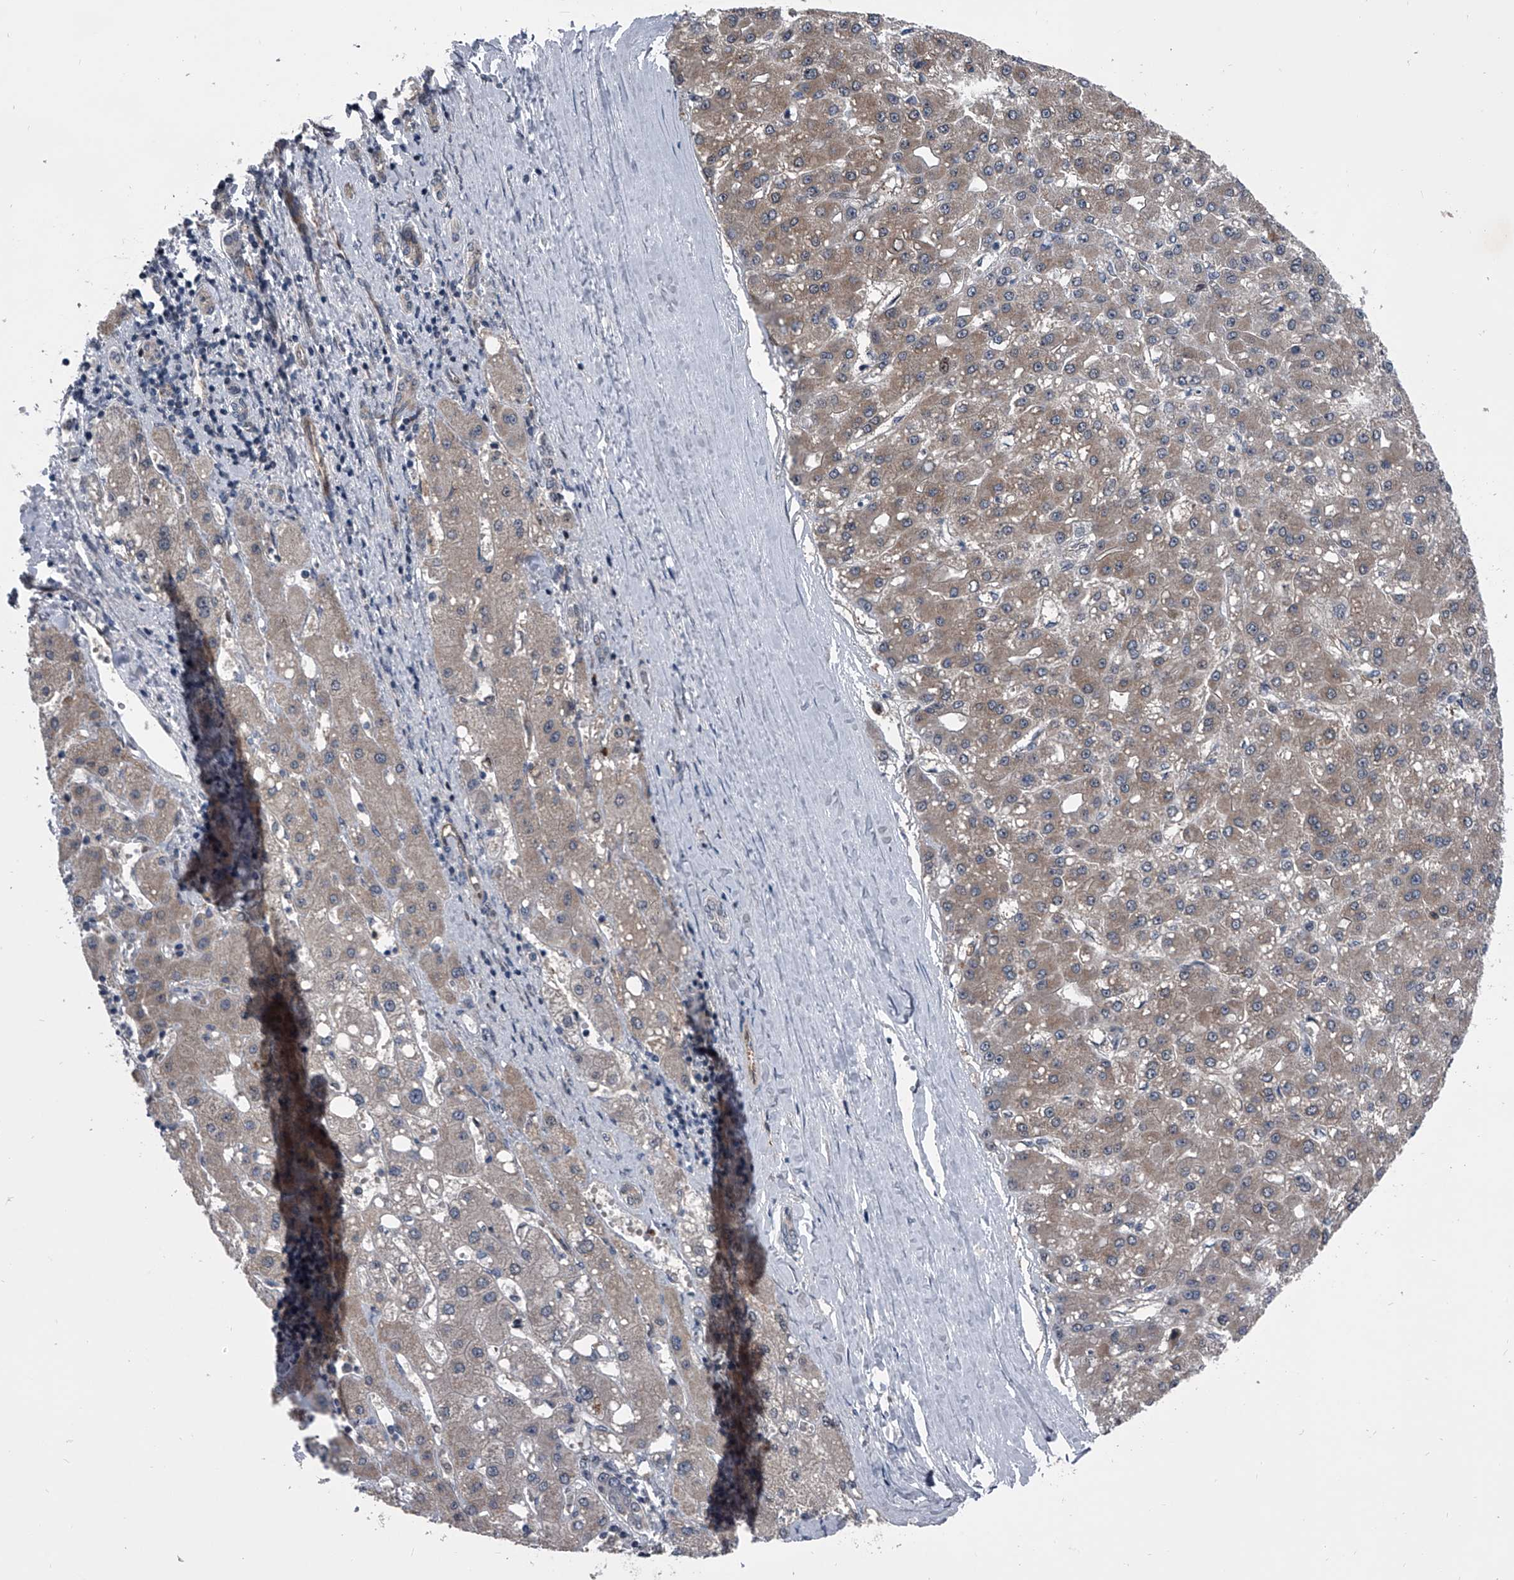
{"staining": {"intensity": "weak", "quantity": "25%-75%", "location": "cytoplasmic/membranous"}, "tissue": "liver cancer", "cell_type": "Tumor cells", "image_type": "cancer", "snomed": [{"axis": "morphology", "description": "Carcinoma, Hepatocellular, NOS"}, {"axis": "topography", "description": "Liver"}], "caption": "Immunohistochemical staining of human liver cancer (hepatocellular carcinoma) demonstrates low levels of weak cytoplasmic/membranous protein expression in approximately 25%-75% of tumor cells. (DAB (3,3'-diaminobenzidine) IHC, brown staining for protein, blue staining for nuclei).", "gene": "ELK4", "patient": {"sex": "male", "age": 67}}